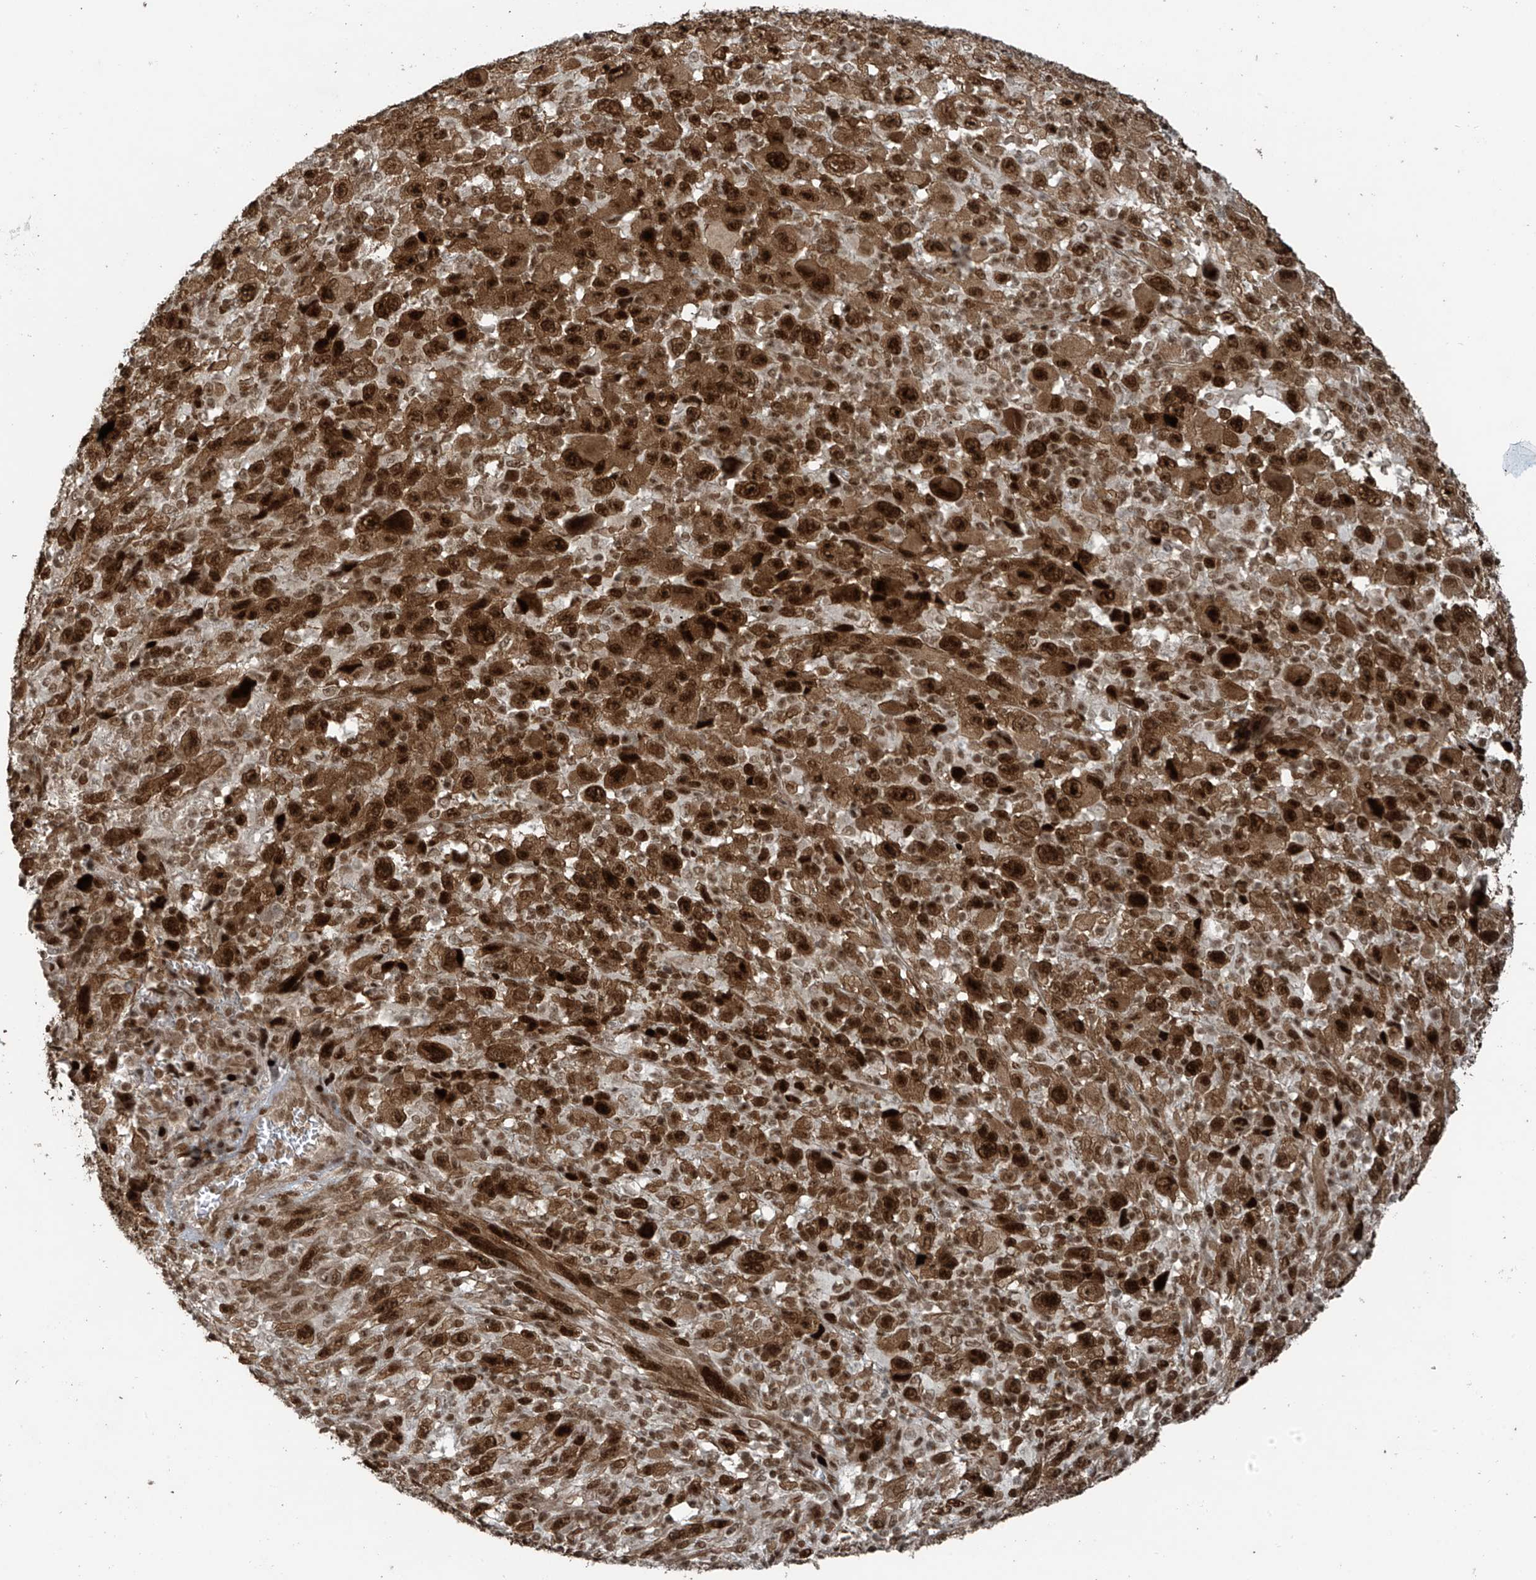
{"staining": {"intensity": "strong", "quantity": ">75%", "location": "cytoplasmic/membranous,nuclear"}, "tissue": "melanoma", "cell_type": "Tumor cells", "image_type": "cancer", "snomed": [{"axis": "morphology", "description": "Malignant melanoma, Metastatic site"}, {"axis": "topography", "description": "Skin"}], "caption": "Brown immunohistochemical staining in malignant melanoma (metastatic site) reveals strong cytoplasmic/membranous and nuclear positivity in about >75% of tumor cells.", "gene": "PCNP", "patient": {"sex": "female", "age": 56}}